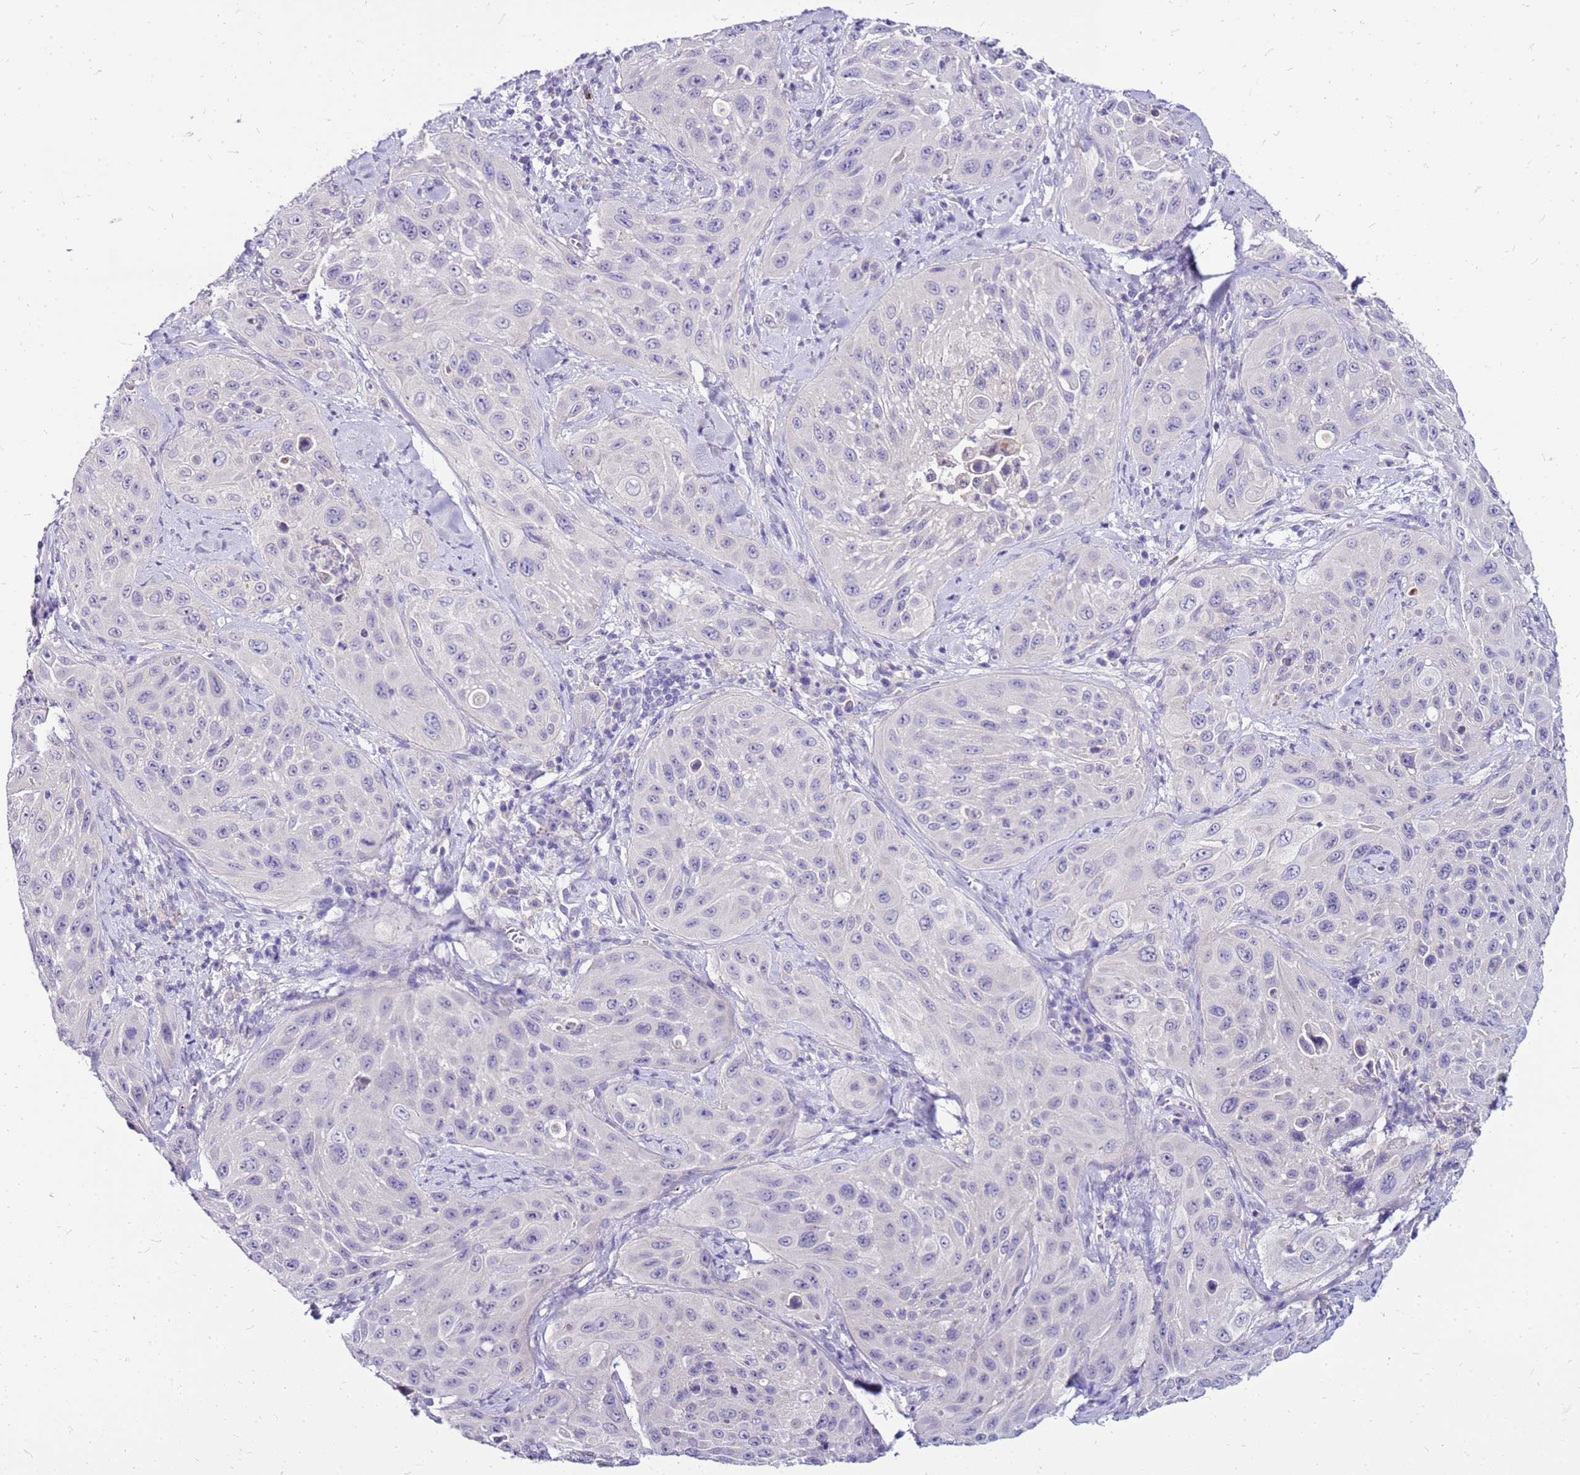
{"staining": {"intensity": "negative", "quantity": "none", "location": "none"}, "tissue": "cervical cancer", "cell_type": "Tumor cells", "image_type": "cancer", "snomed": [{"axis": "morphology", "description": "Squamous cell carcinoma, NOS"}, {"axis": "topography", "description": "Cervix"}], "caption": "IHC histopathology image of human cervical cancer (squamous cell carcinoma) stained for a protein (brown), which displays no expression in tumor cells.", "gene": "DCDC2B", "patient": {"sex": "female", "age": 42}}